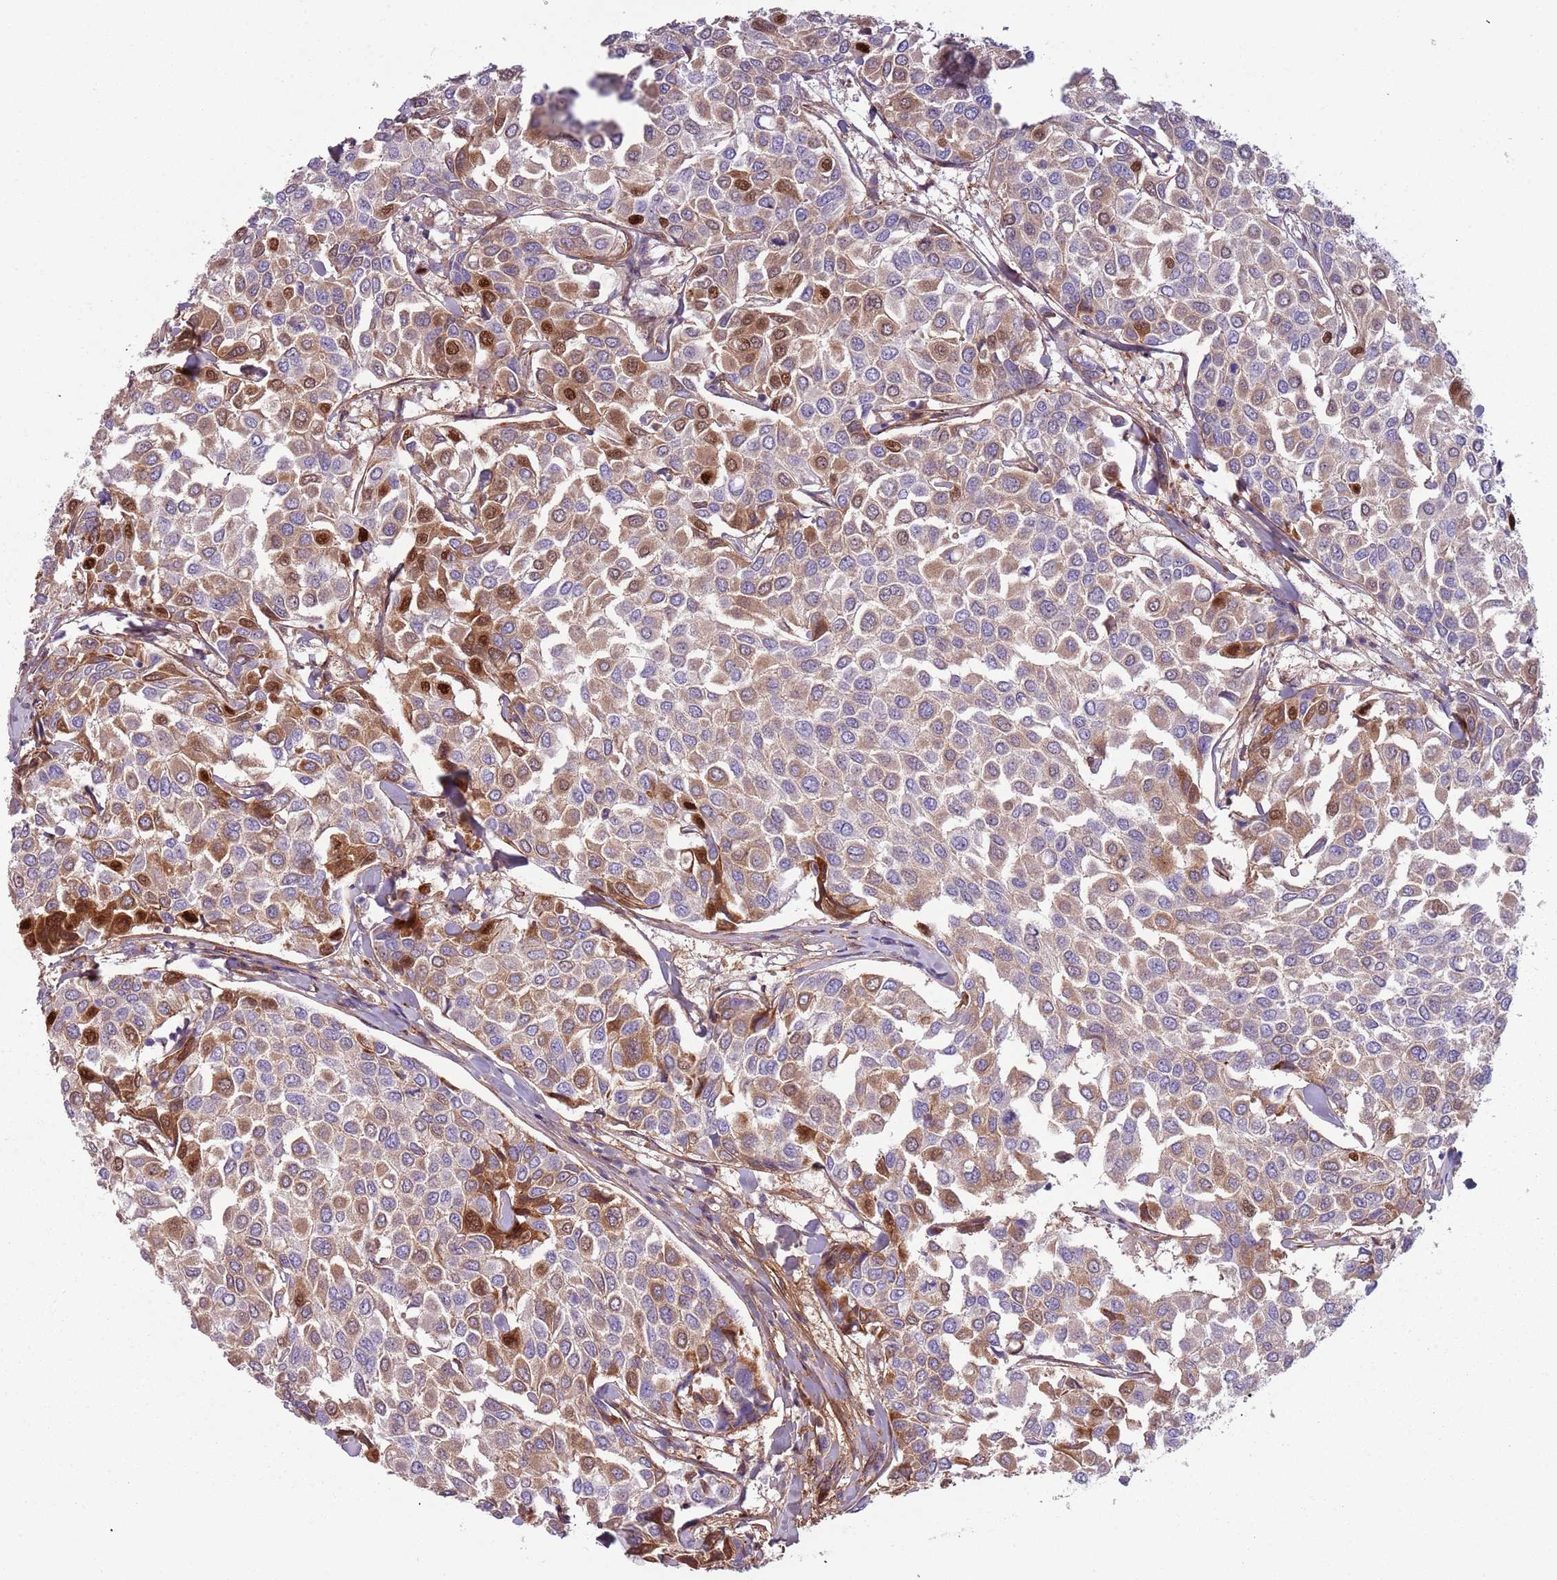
{"staining": {"intensity": "strong", "quantity": "<25%", "location": "cytoplasmic/membranous,nuclear"}, "tissue": "breast cancer", "cell_type": "Tumor cells", "image_type": "cancer", "snomed": [{"axis": "morphology", "description": "Duct carcinoma"}, {"axis": "topography", "description": "Breast"}], "caption": "Tumor cells show strong cytoplasmic/membranous and nuclear staining in approximately <25% of cells in breast cancer.", "gene": "NADK", "patient": {"sex": "female", "age": 55}}